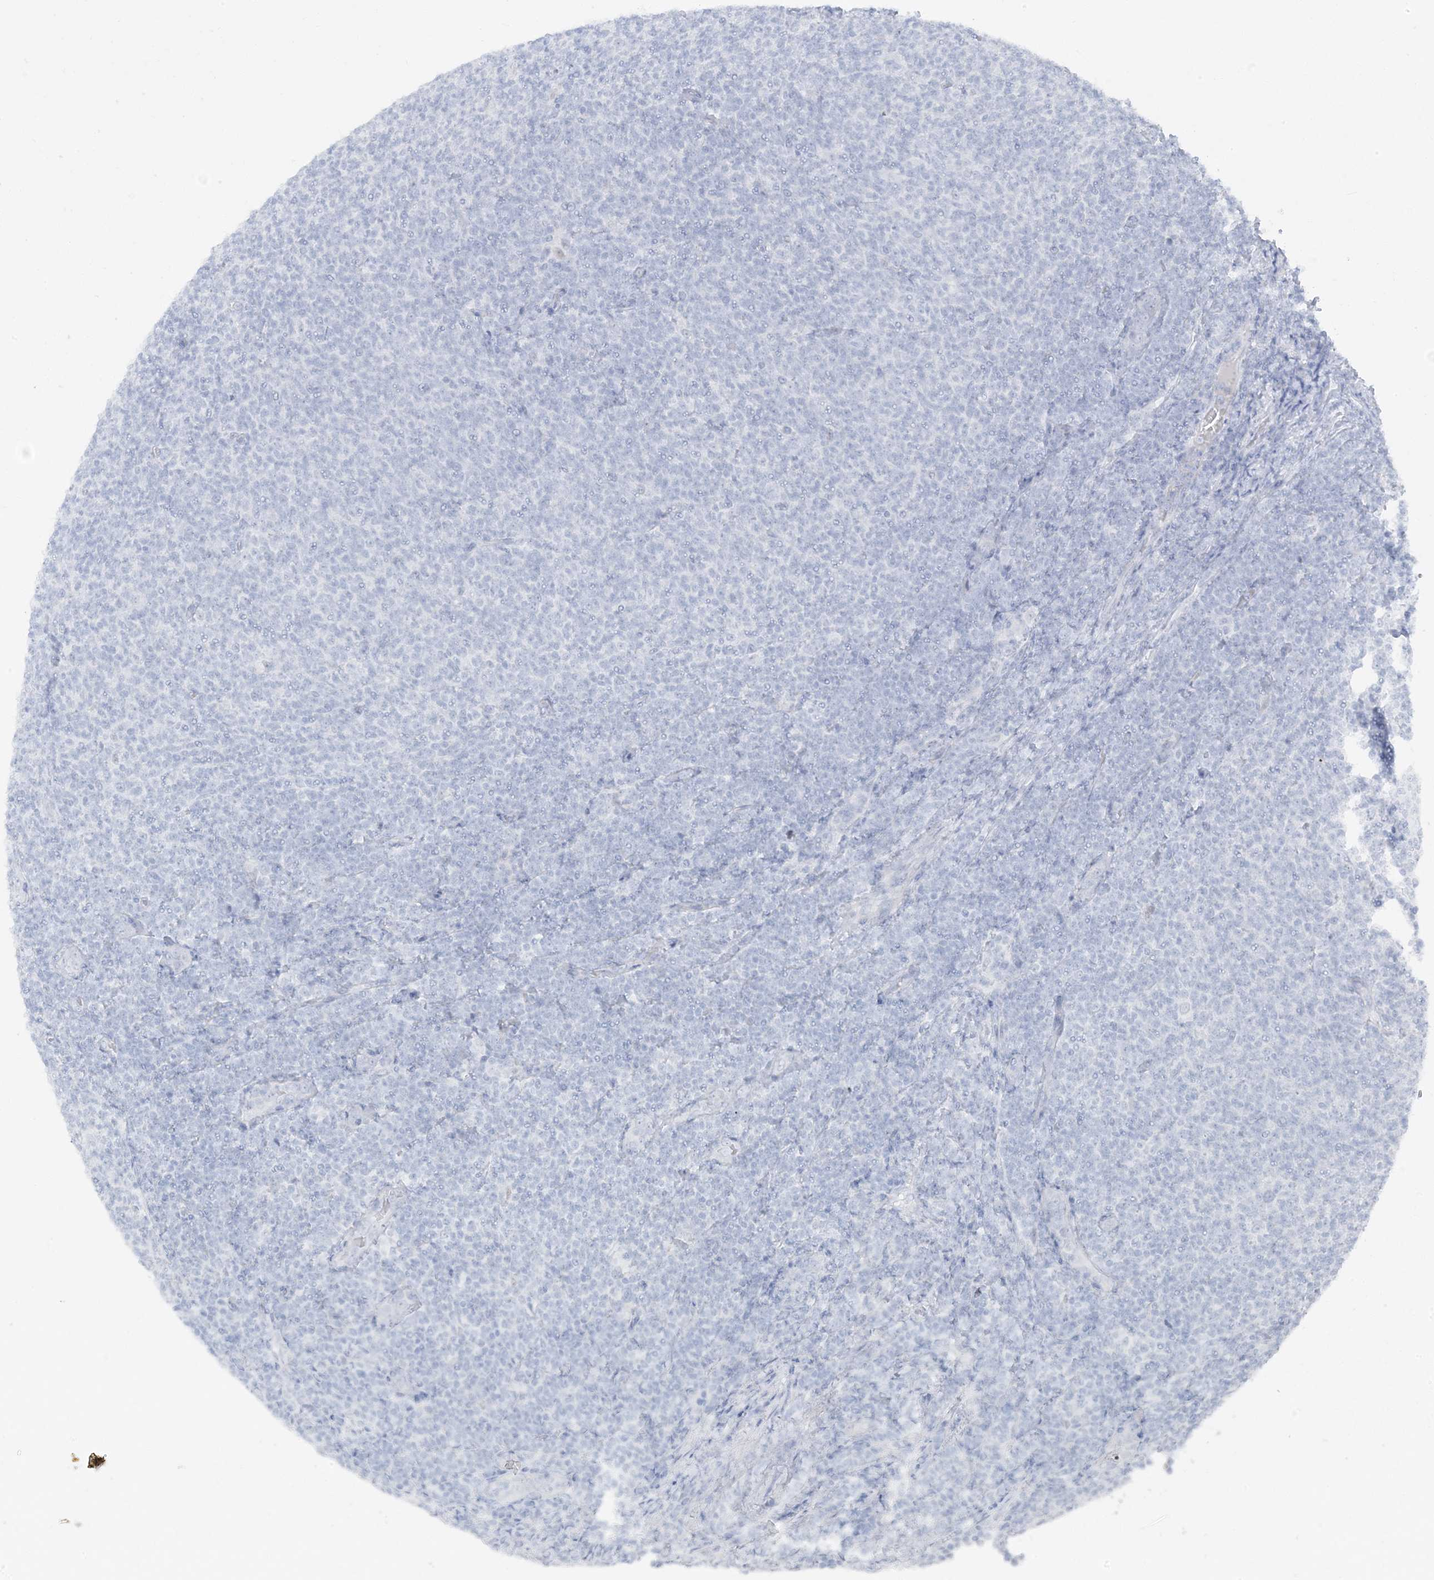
{"staining": {"intensity": "negative", "quantity": "none", "location": "none"}, "tissue": "lymphoma", "cell_type": "Tumor cells", "image_type": "cancer", "snomed": [{"axis": "morphology", "description": "Malignant lymphoma, non-Hodgkin's type, Low grade"}, {"axis": "topography", "description": "Lymph node"}], "caption": "IHC photomicrograph of low-grade malignant lymphoma, non-Hodgkin's type stained for a protein (brown), which demonstrates no expression in tumor cells.", "gene": "ZFP64", "patient": {"sex": "male", "age": 66}}